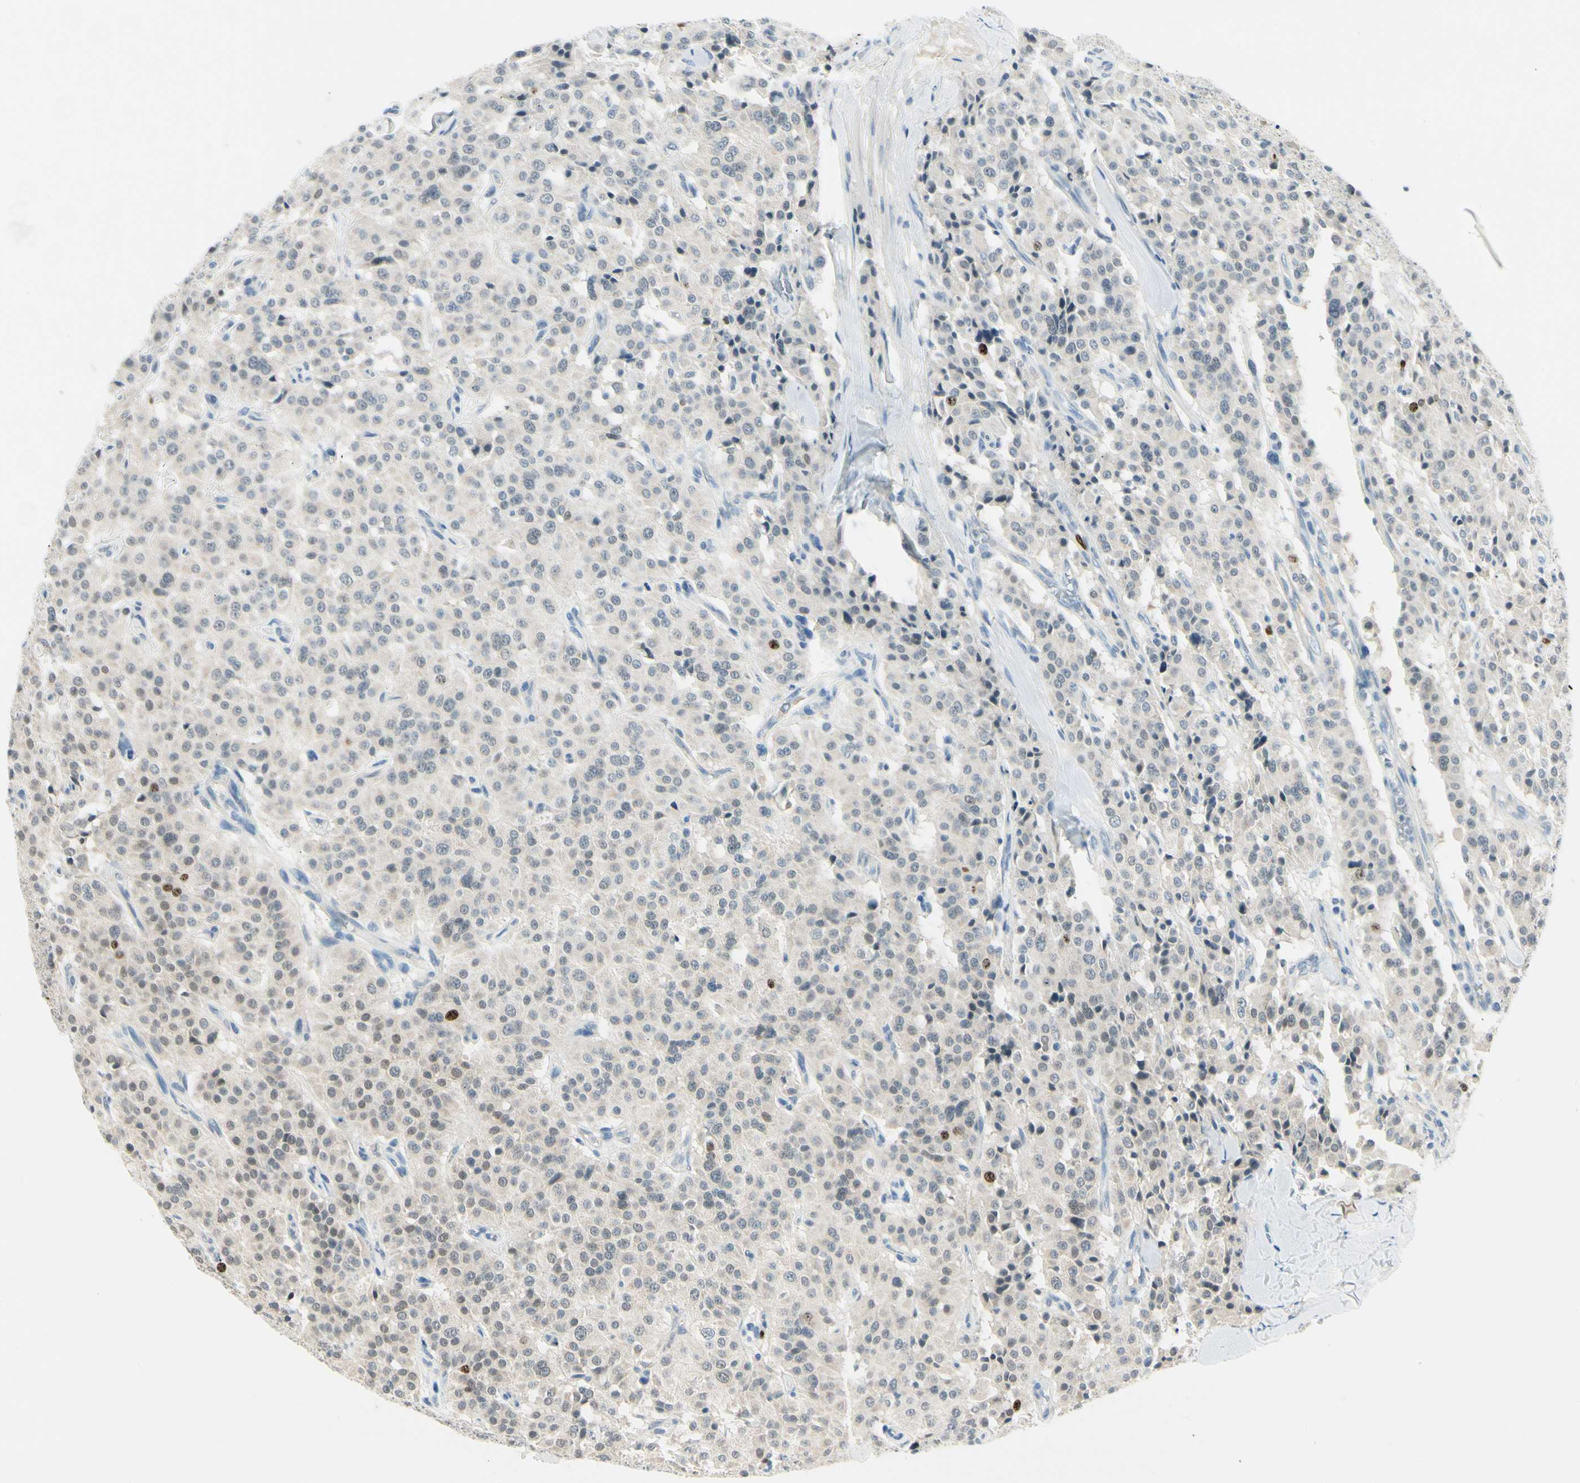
{"staining": {"intensity": "moderate", "quantity": "<25%", "location": "nuclear"}, "tissue": "carcinoid", "cell_type": "Tumor cells", "image_type": "cancer", "snomed": [{"axis": "morphology", "description": "Carcinoid, malignant, NOS"}, {"axis": "topography", "description": "Lung"}], "caption": "IHC (DAB (3,3'-diaminobenzidine)) staining of carcinoid (malignant) reveals moderate nuclear protein staining in approximately <25% of tumor cells. The staining was performed using DAB (3,3'-diaminobenzidine) to visualize the protein expression in brown, while the nuclei were stained in blue with hematoxylin (Magnification: 20x).", "gene": "PITX1", "patient": {"sex": "male", "age": 30}}